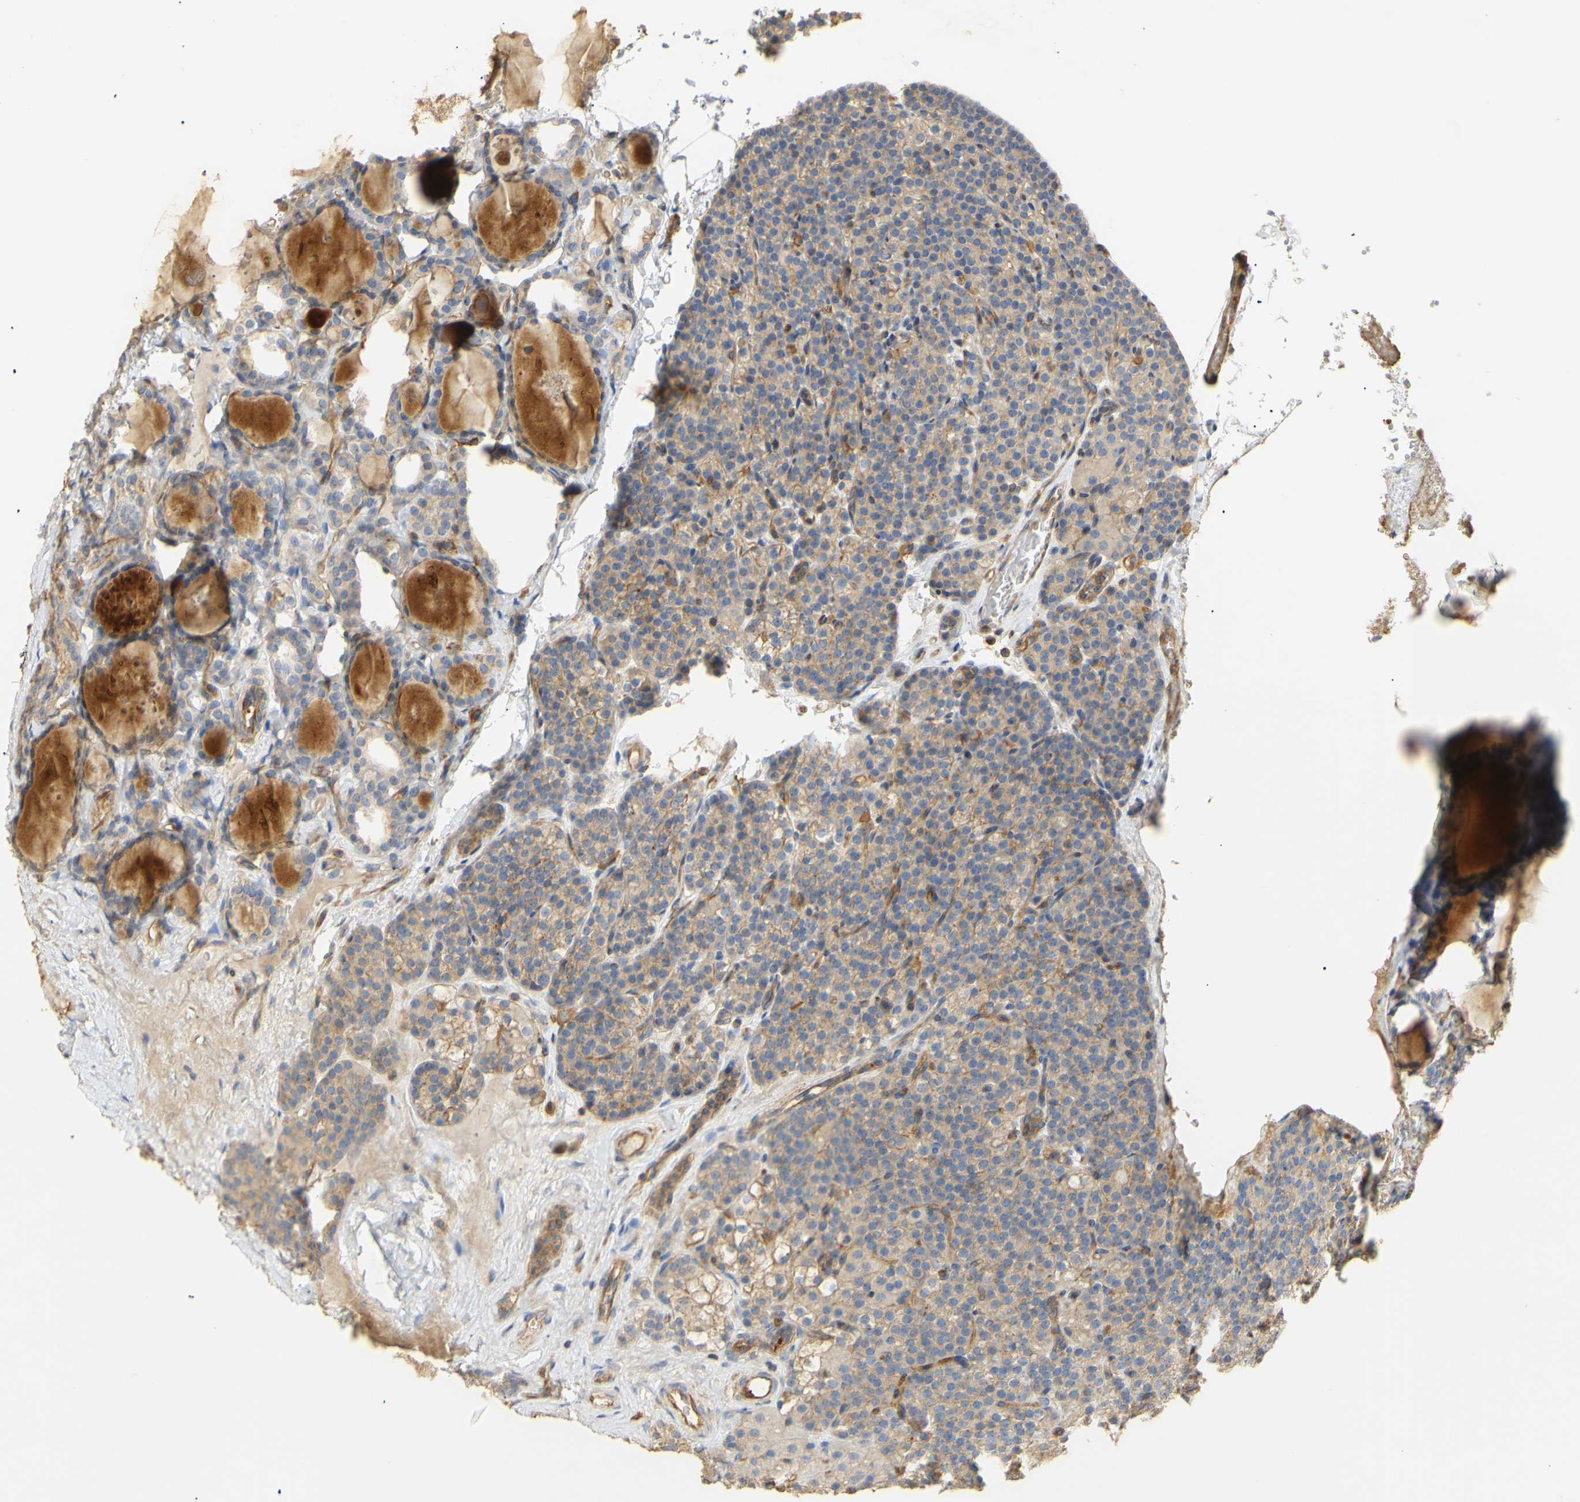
{"staining": {"intensity": "weak", "quantity": ">75%", "location": "cytoplasmic/membranous"}, "tissue": "parathyroid gland", "cell_type": "Glandular cells", "image_type": "normal", "snomed": [{"axis": "morphology", "description": "Normal tissue, NOS"}, {"axis": "topography", "description": "Parathyroid gland"}], "caption": "Brown immunohistochemical staining in unremarkable human parathyroid gland exhibits weak cytoplasmic/membranous expression in about >75% of glandular cells.", "gene": "KCNE4", "patient": {"sex": "female", "age": 57}}